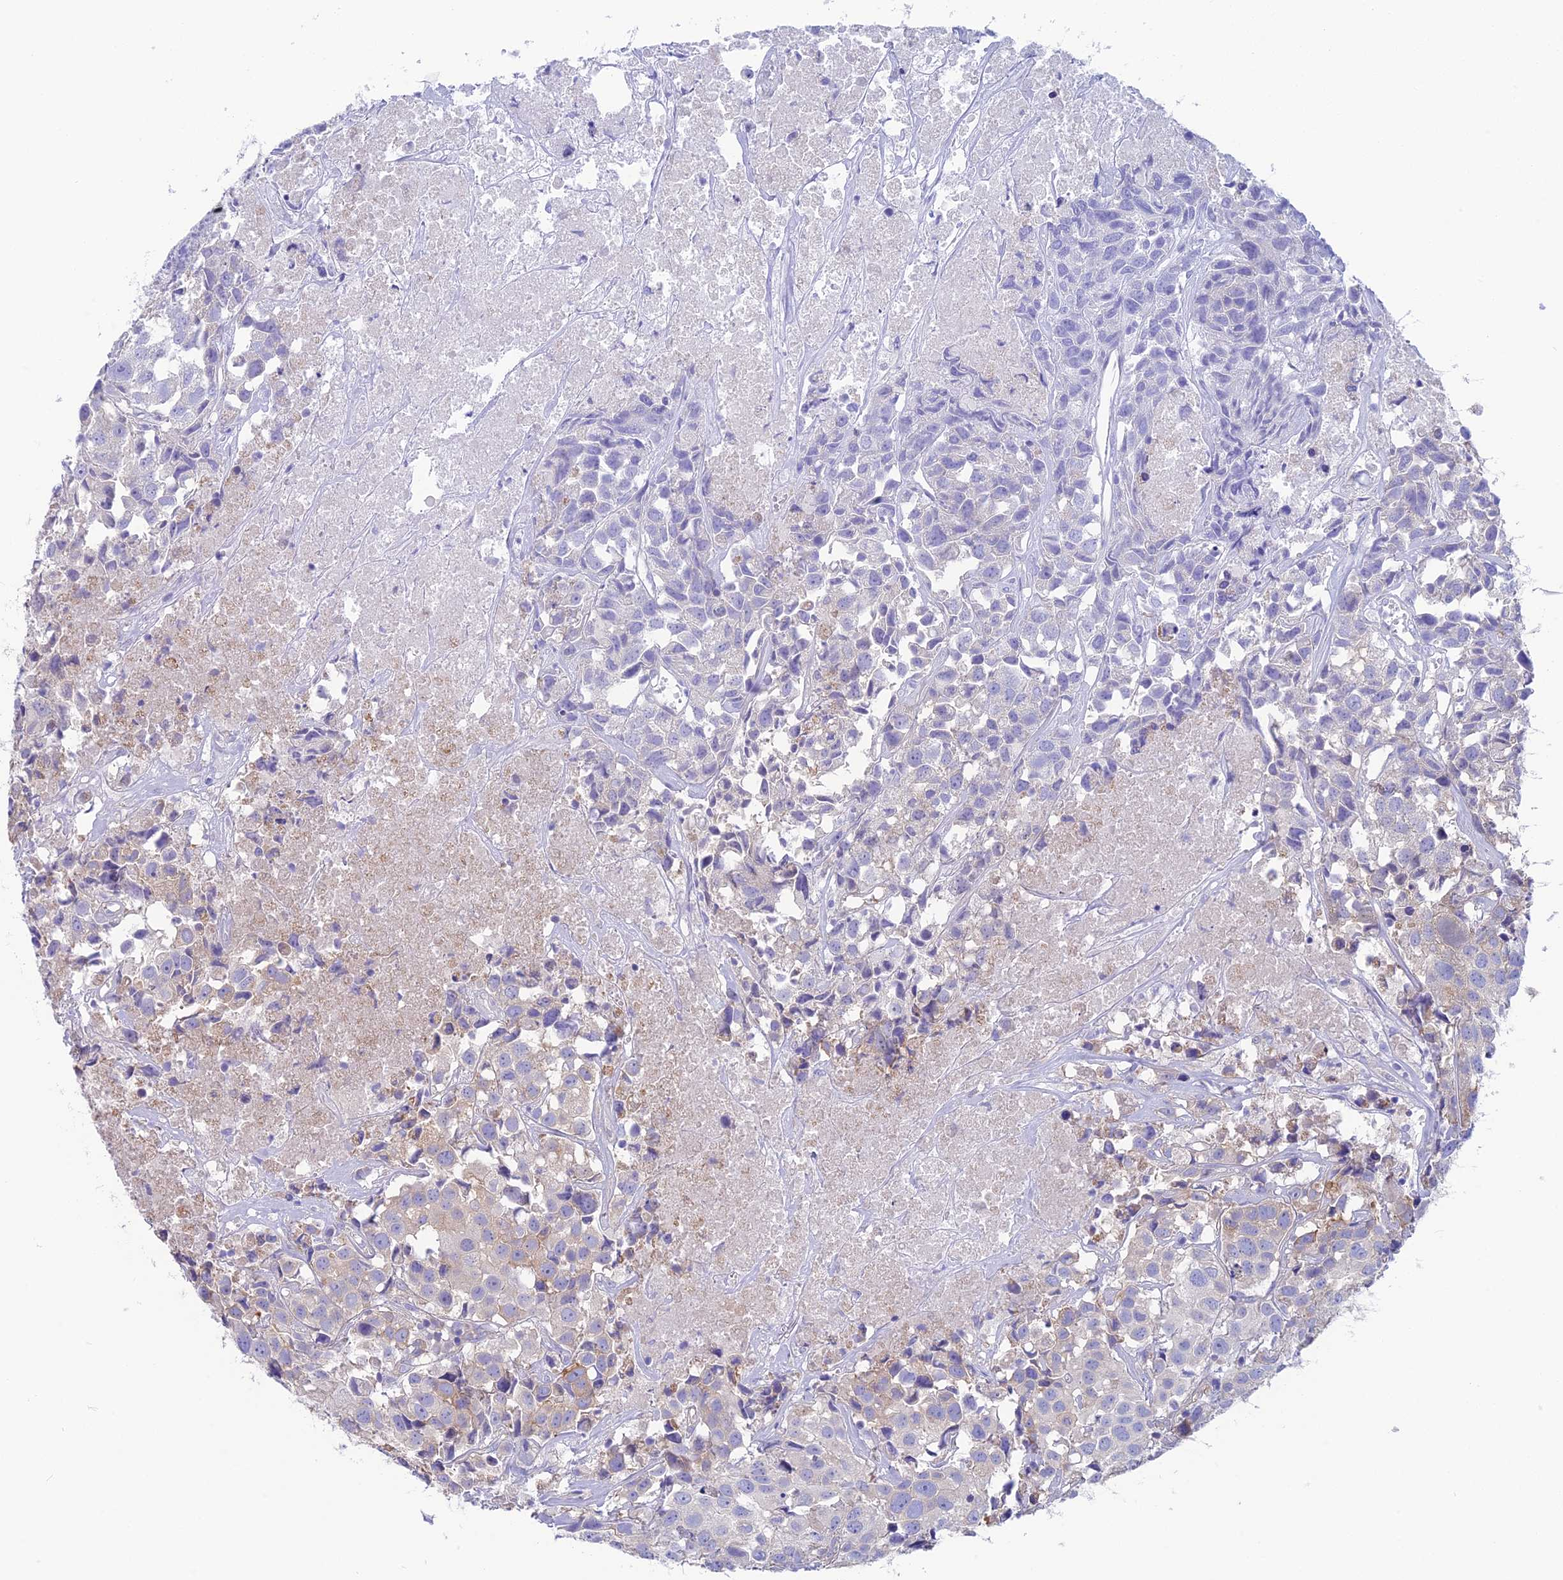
{"staining": {"intensity": "negative", "quantity": "none", "location": "none"}, "tissue": "urothelial cancer", "cell_type": "Tumor cells", "image_type": "cancer", "snomed": [{"axis": "morphology", "description": "Urothelial carcinoma, High grade"}, {"axis": "topography", "description": "Urinary bladder"}], "caption": "DAB (3,3'-diaminobenzidine) immunohistochemical staining of human urothelial cancer shows no significant positivity in tumor cells. (Brightfield microscopy of DAB (3,3'-diaminobenzidine) immunohistochemistry (IHC) at high magnification).", "gene": "LZTFL1", "patient": {"sex": "female", "age": 75}}